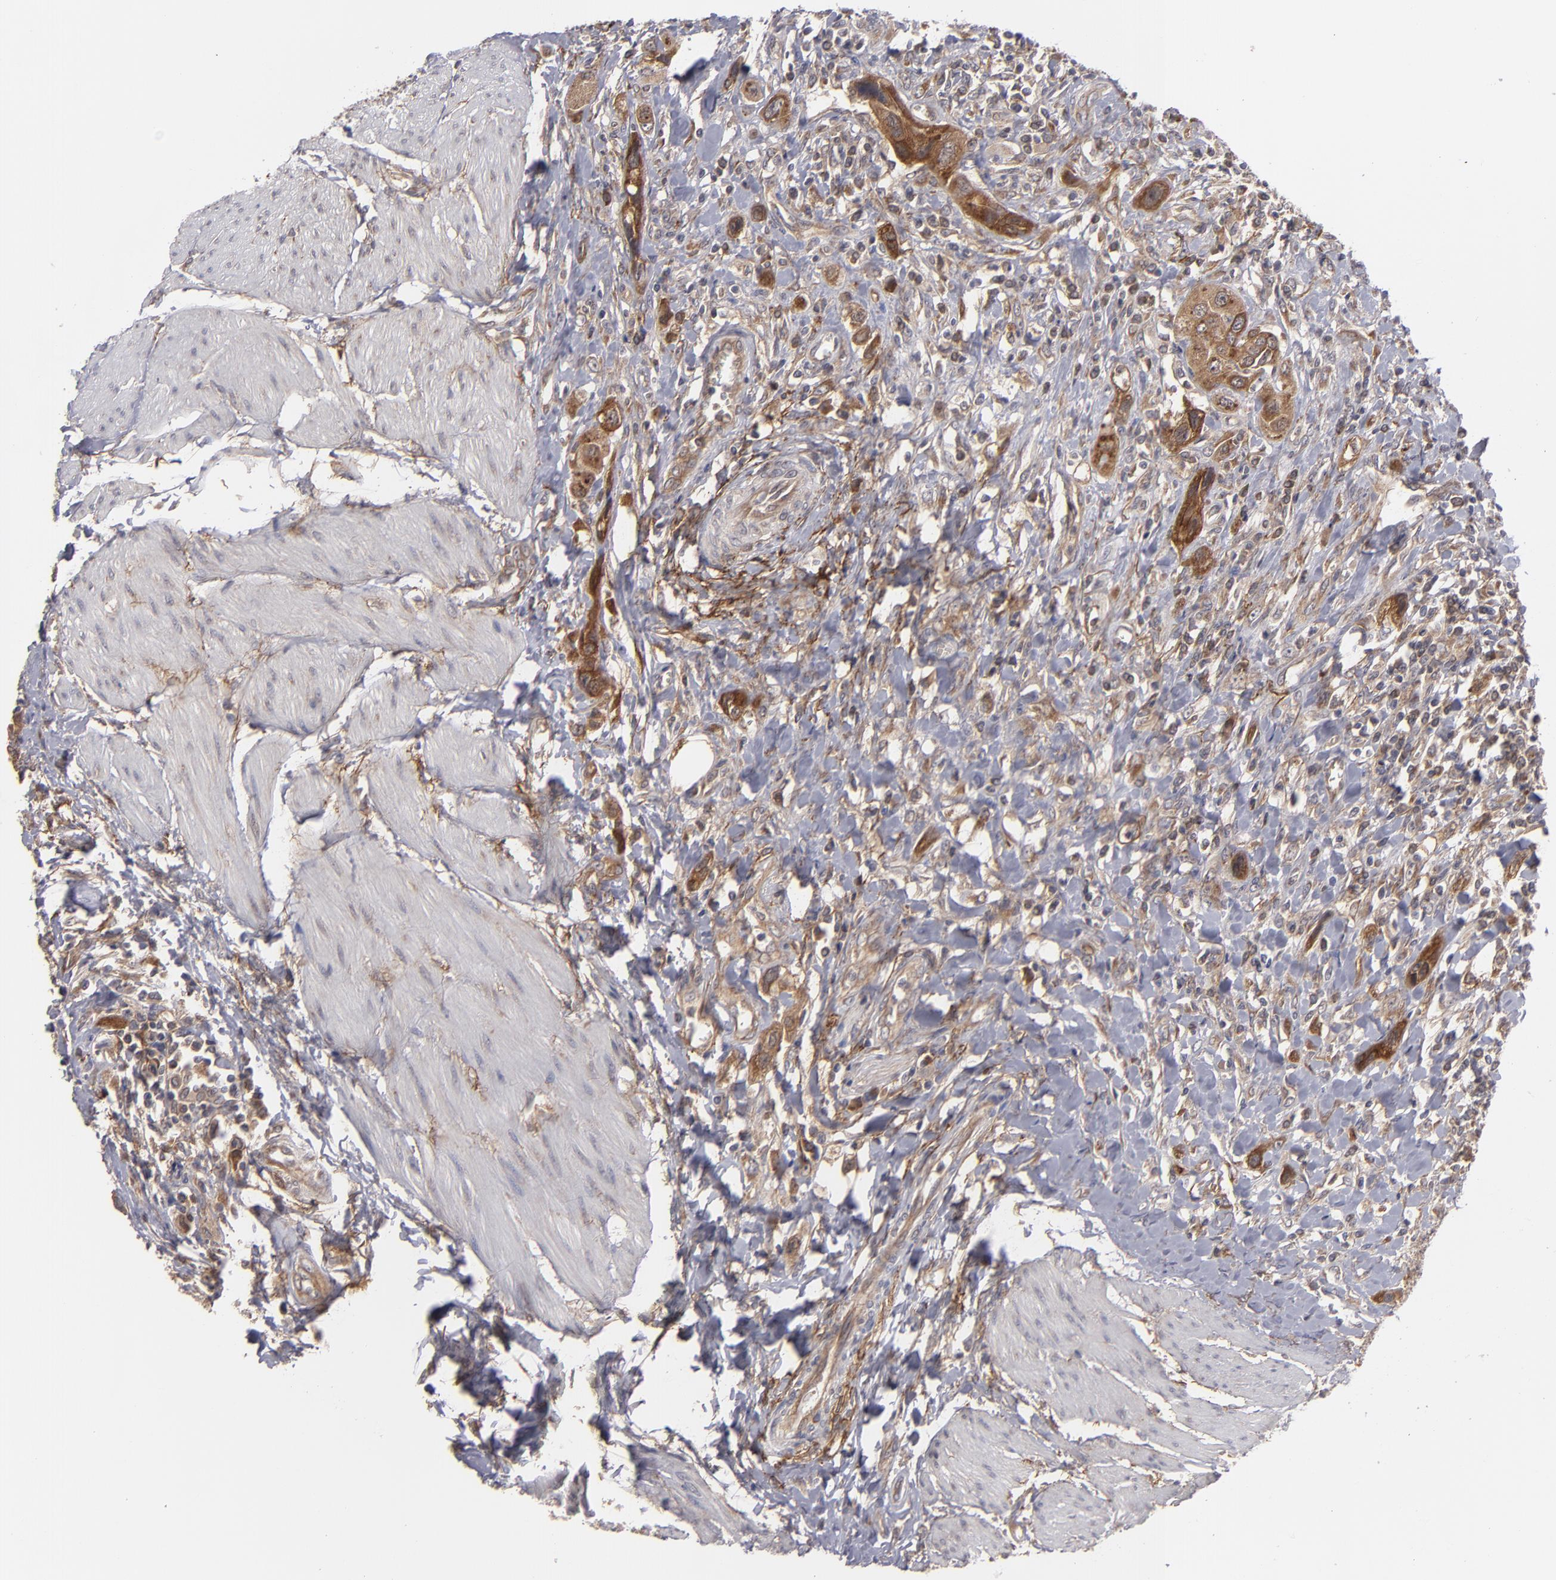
{"staining": {"intensity": "moderate", "quantity": ">75%", "location": "cytoplasmic/membranous"}, "tissue": "urothelial cancer", "cell_type": "Tumor cells", "image_type": "cancer", "snomed": [{"axis": "morphology", "description": "Urothelial carcinoma, High grade"}, {"axis": "topography", "description": "Urinary bladder"}], "caption": "This is a histology image of immunohistochemistry staining of urothelial cancer, which shows moderate staining in the cytoplasmic/membranous of tumor cells.", "gene": "BMP6", "patient": {"sex": "male", "age": 50}}